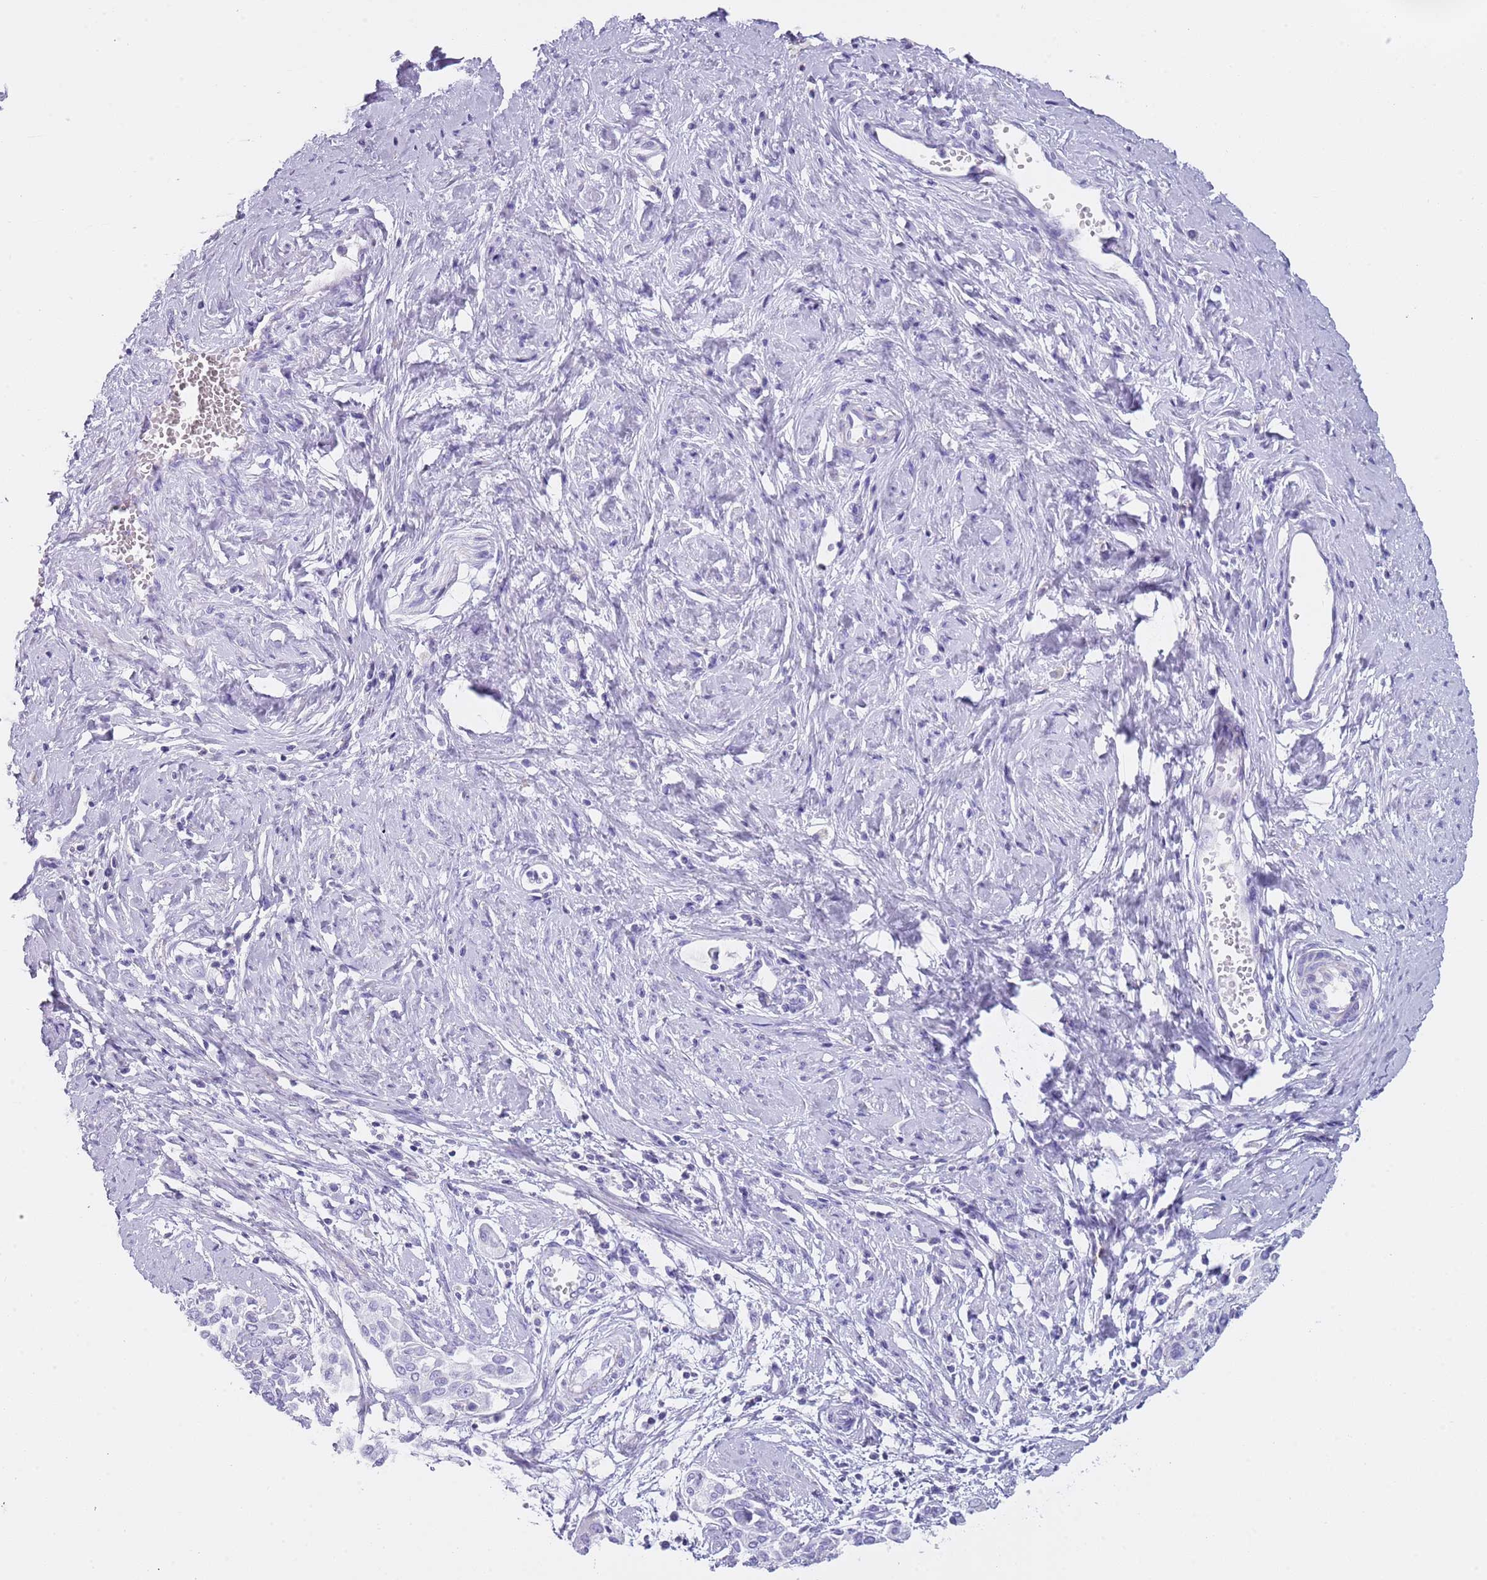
{"staining": {"intensity": "negative", "quantity": "none", "location": "none"}, "tissue": "cervical cancer", "cell_type": "Tumor cells", "image_type": "cancer", "snomed": [{"axis": "morphology", "description": "Squamous cell carcinoma, NOS"}, {"axis": "topography", "description": "Cervix"}], "caption": "Protein analysis of cervical cancer (squamous cell carcinoma) demonstrates no significant expression in tumor cells.", "gene": "NBPF20", "patient": {"sex": "female", "age": 44}}